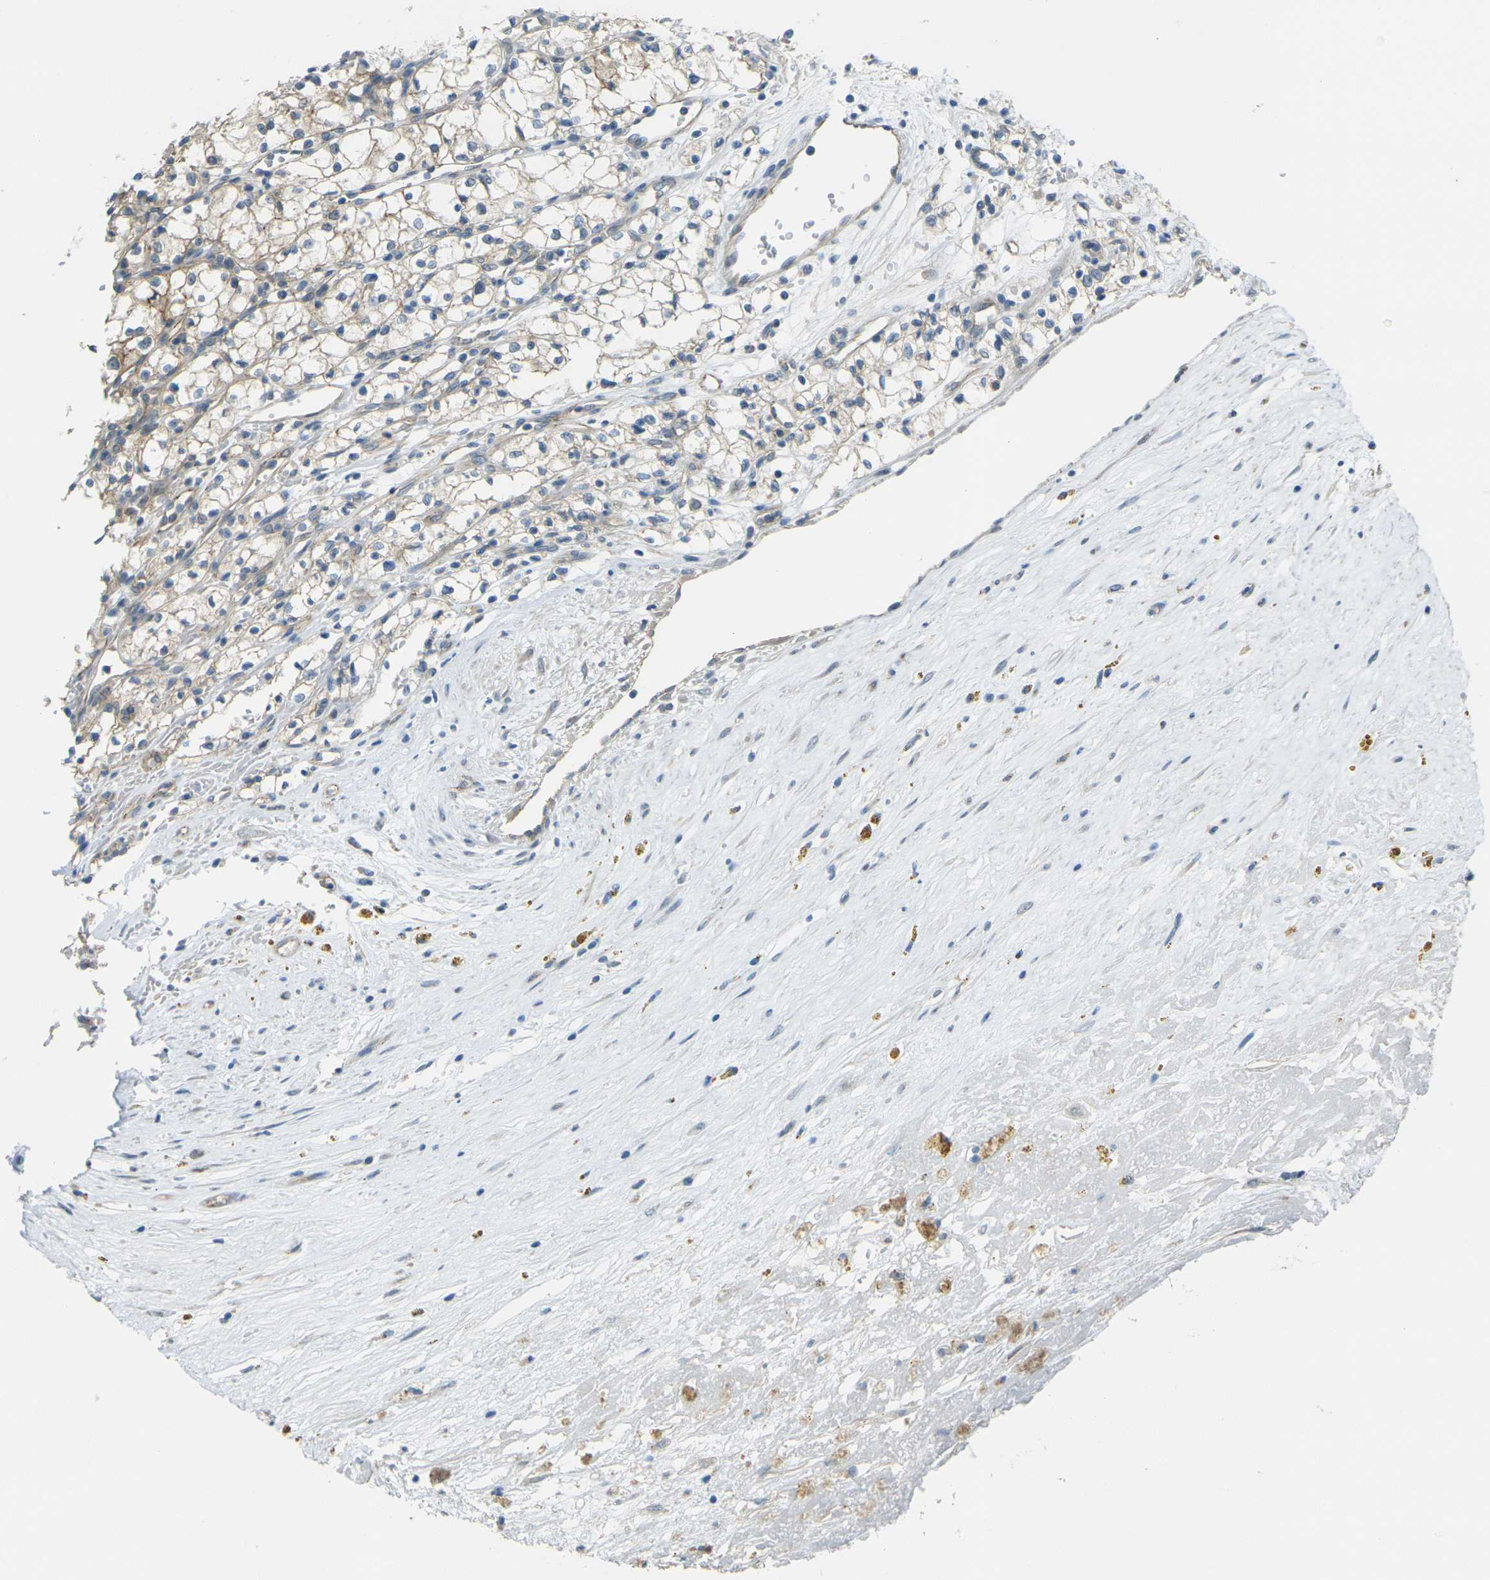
{"staining": {"intensity": "weak", "quantity": "25%-75%", "location": "cytoplasmic/membranous"}, "tissue": "renal cancer", "cell_type": "Tumor cells", "image_type": "cancer", "snomed": [{"axis": "morphology", "description": "Normal tissue, NOS"}, {"axis": "morphology", "description": "Adenocarcinoma, NOS"}, {"axis": "topography", "description": "Kidney"}], "caption": "Renal cancer (adenocarcinoma) stained with DAB (3,3'-diaminobenzidine) immunohistochemistry (IHC) displays low levels of weak cytoplasmic/membranous staining in about 25%-75% of tumor cells. (DAB IHC with brightfield microscopy, high magnification).", "gene": "RHBDD1", "patient": {"sex": "male", "age": 59}}